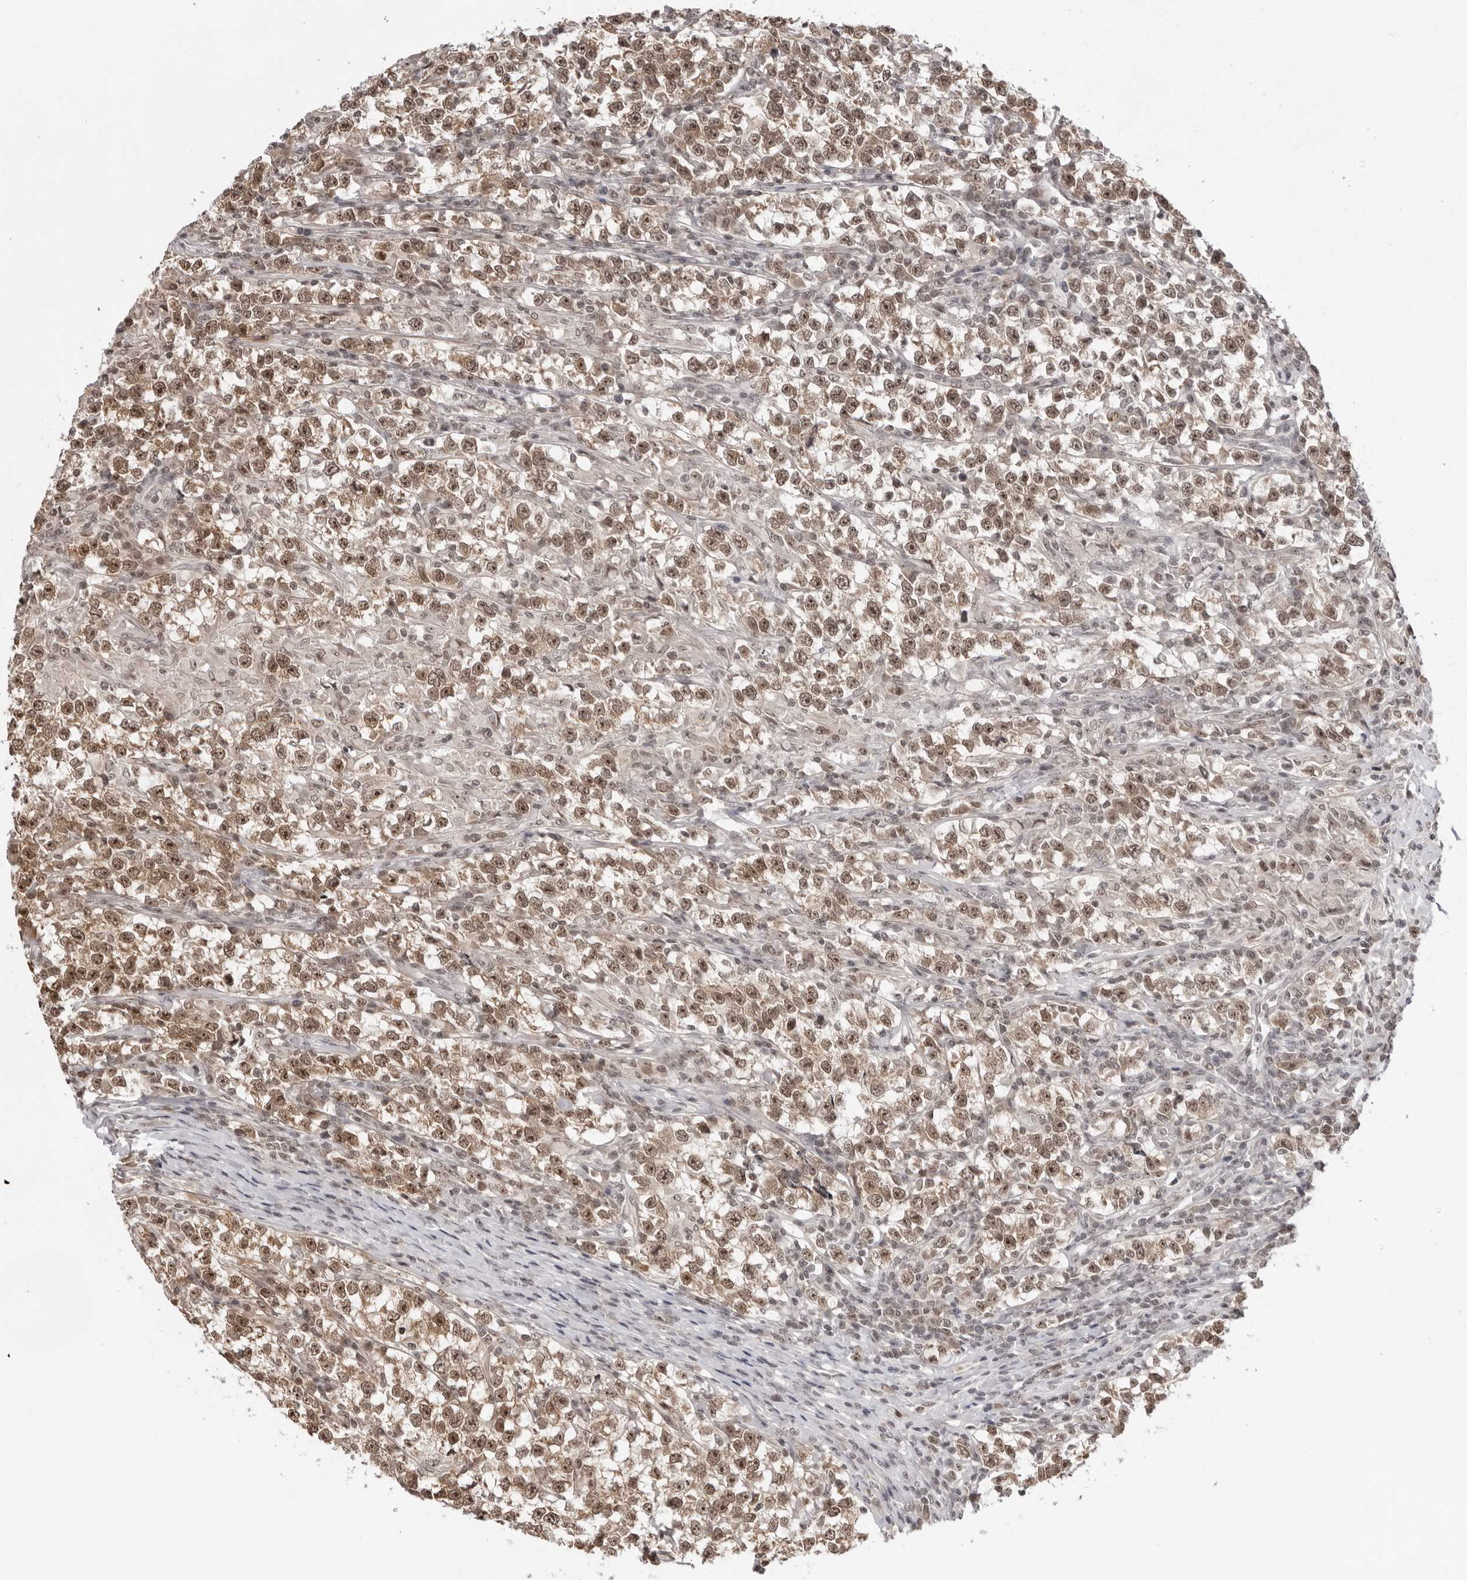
{"staining": {"intensity": "moderate", "quantity": ">75%", "location": "cytoplasmic/membranous,nuclear"}, "tissue": "testis cancer", "cell_type": "Tumor cells", "image_type": "cancer", "snomed": [{"axis": "morphology", "description": "Normal tissue, NOS"}, {"axis": "morphology", "description": "Seminoma, NOS"}, {"axis": "topography", "description": "Testis"}], "caption": "DAB immunohistochemical staining of human testis cancer demonstrates moderate cytoplasmic/membranous and nuclear protein expression in about >75% of tumor cells.", "gene": "EXOSC10", "patient": {"sex": "male", "age": 43}}